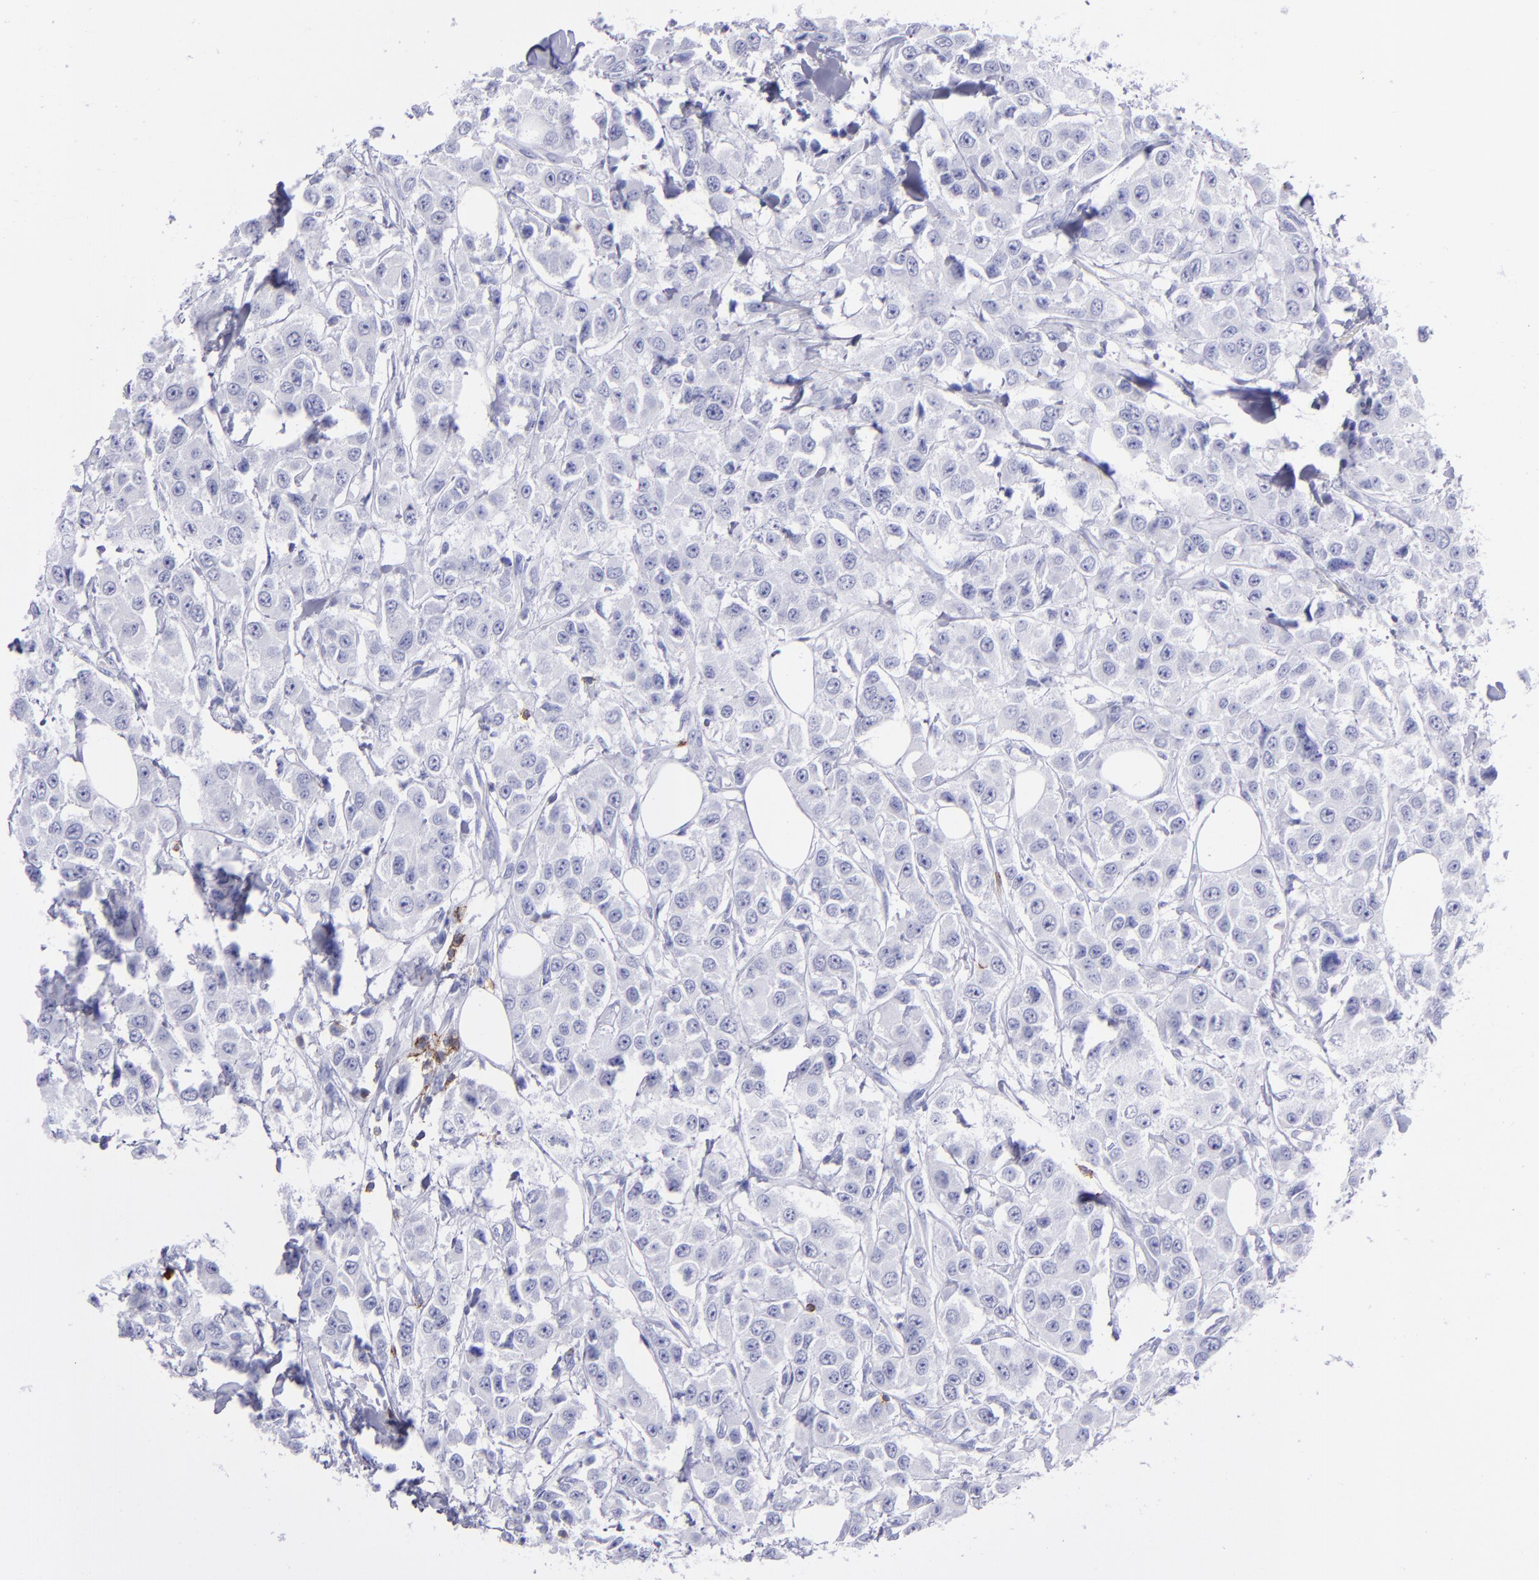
{"staining": {"intensity": "negative", "quantity": "none", "location": "none"}, "tissue": "breast cancer", "cell_type": "Tumor cells", "image_type": "cancer", "snomed": [{"axis": "morphology", "description": "Duct carcinoma"}, {"axis": "topography", "description": "Breast"}], "caption": "Tumor cells show no significant expression in infiltrating ductal carcinoma (breast).", "gene": "CD6", "patient": {"sex": "female", "age": 58}}